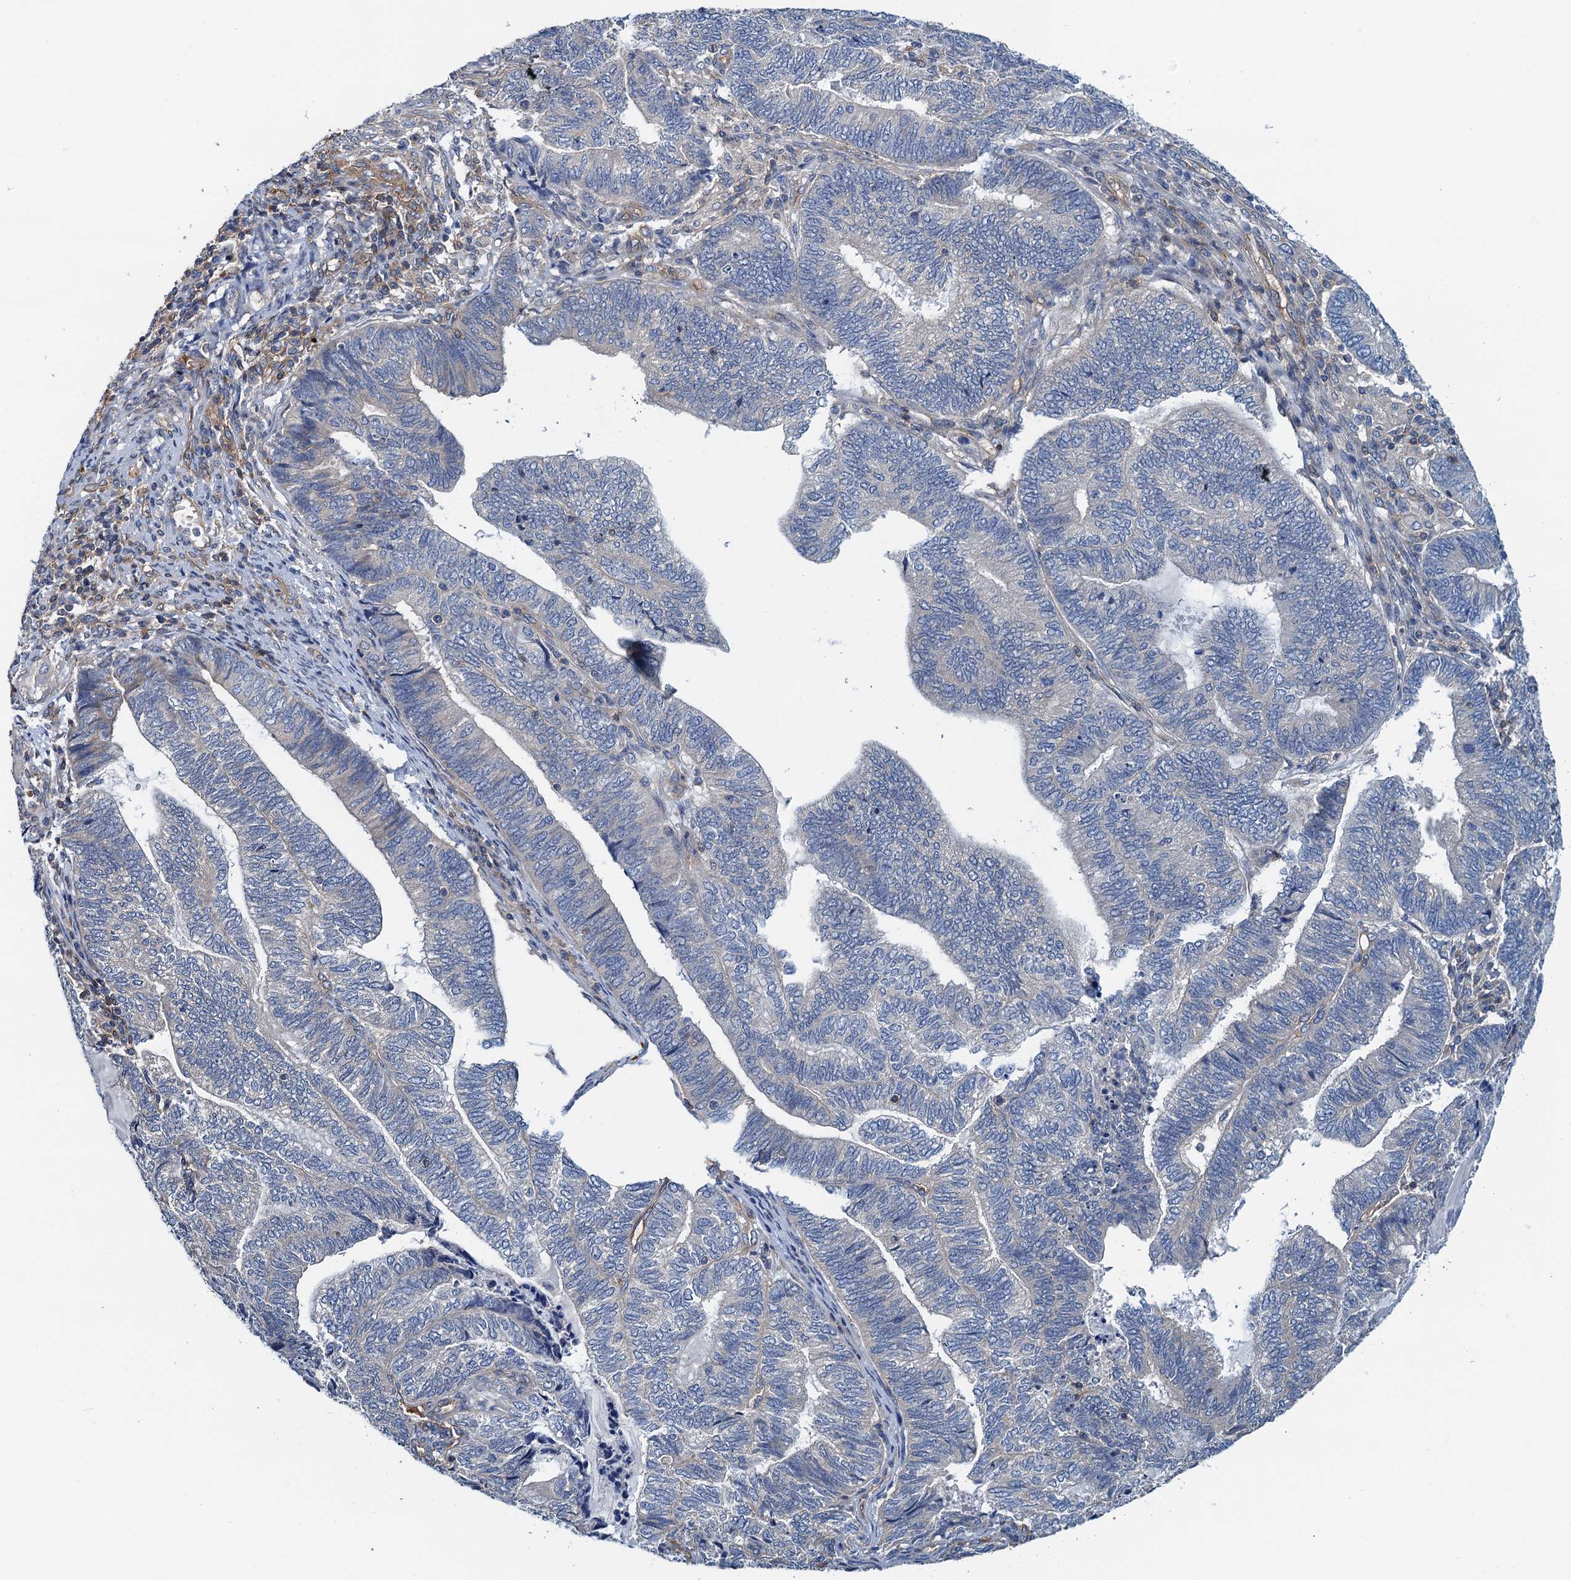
{"staining": {"intensity": "negative", "quantity": "none", "location": "none"}, "tissue": "endometrial cancer", "cell_type": "Tumor cells", "image_type": "cancer", "snomed": [{"axis": "morphology", "description": "Adenocarcinoma, NOS"}, {"axis": "topography", "description": "Uterus"}, {"axis": "topography", "description": "Endometrium"}], "caption": "Endometrial cancer (adenocarcinoma) stained for a protein using immunohistochemistry (IHC) displays no expression tumor cells.", "gene": "ROGDI", "patient": {"sex": "female", "age": 70}}